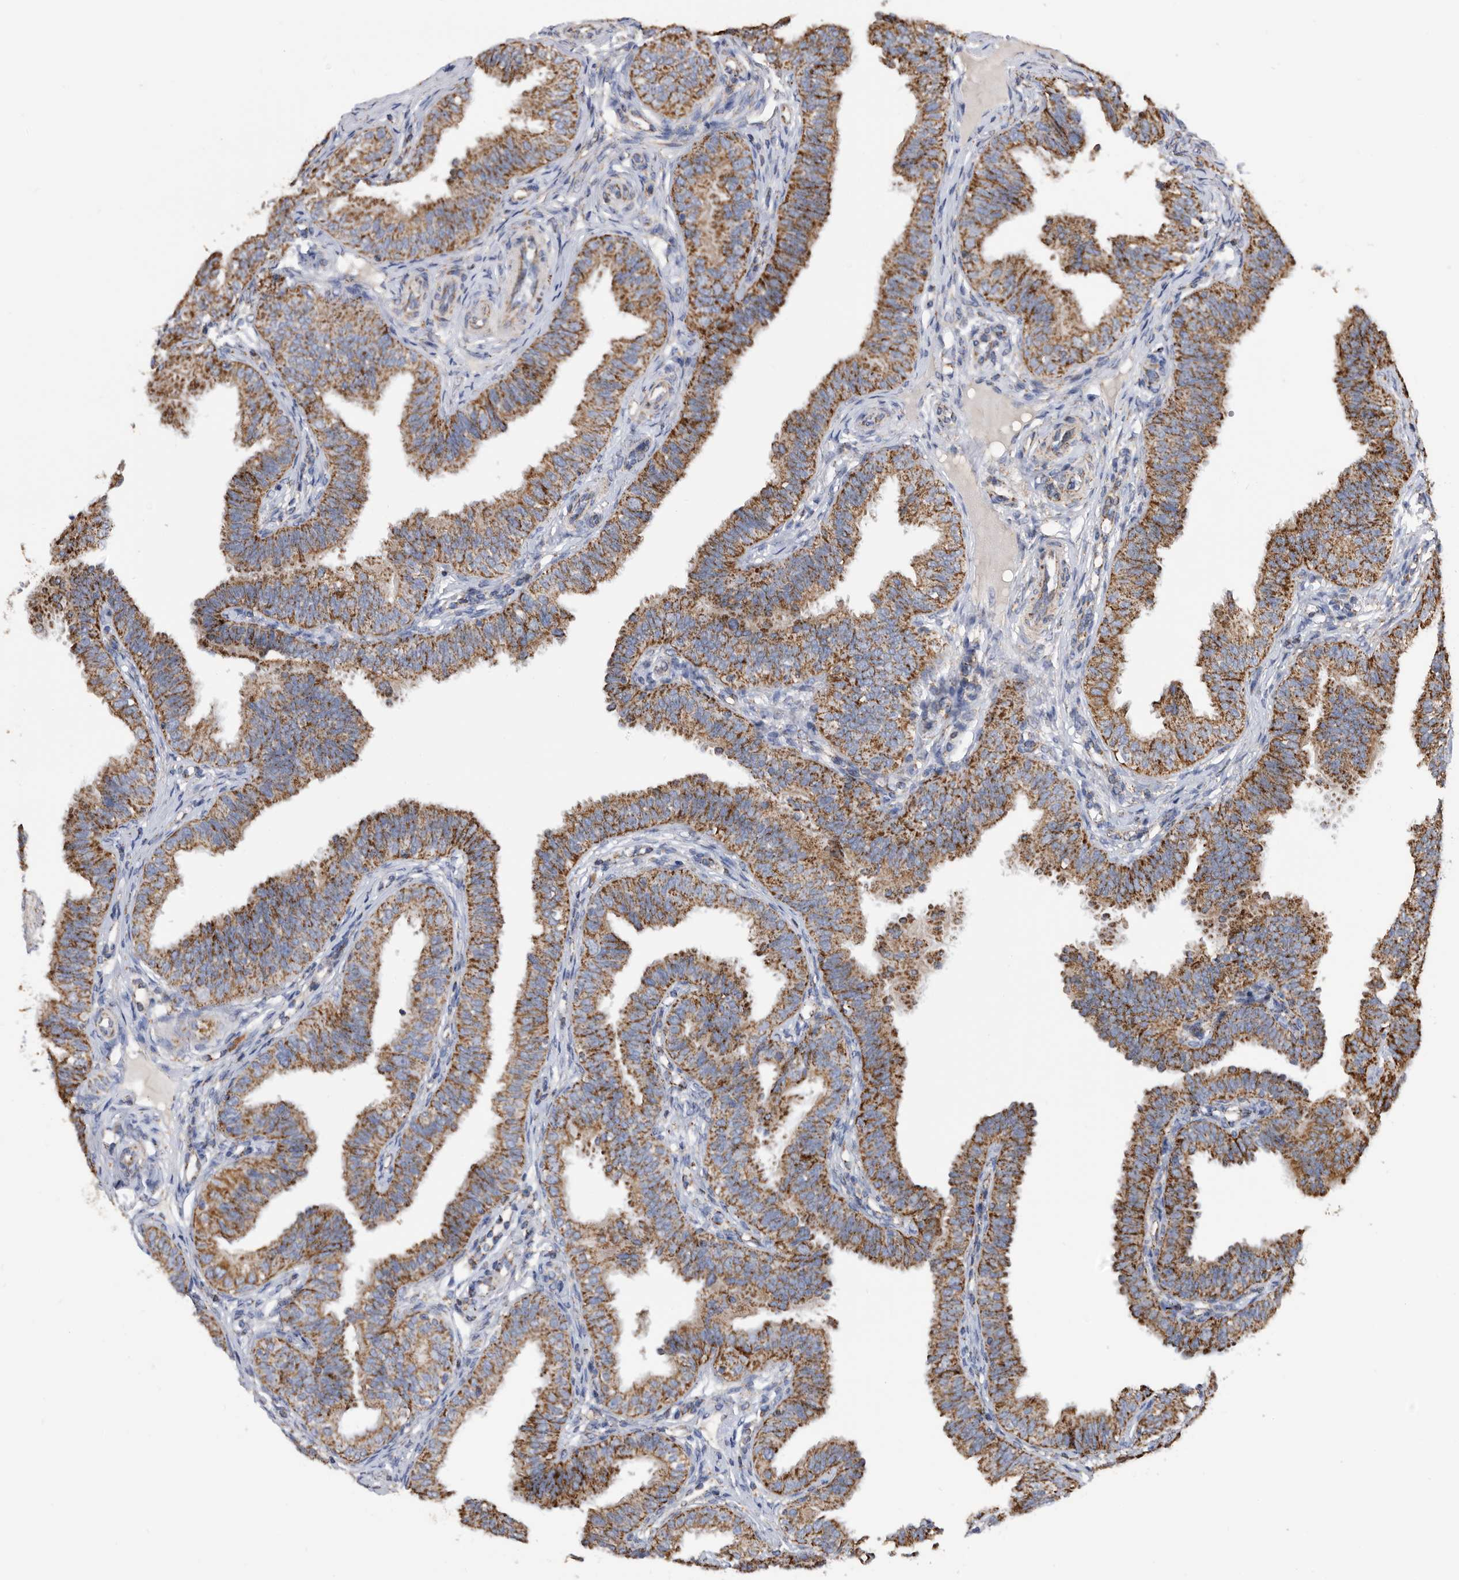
{"staining": {"intensity": "moderate", "quantity": ">75%", "location": "cytoplasmic/membranous"}, "tissue": "fallopian tube", "cell_type": "Glandular cells", "image_type": "normal", "snomed": [{"axis": "morphology", "description": "Normal tissue, NOS"}, {"axis": "topography", "description": "Fallopian tube"}], "caption": "Brown immunohistochemical staining in normal fallopian tube reveals moderate cytoplasmic/membranous positivity in about >75% of glandular cells.", "gene": "WFDC1", "patient": {"sex": "female", "age": 35}}